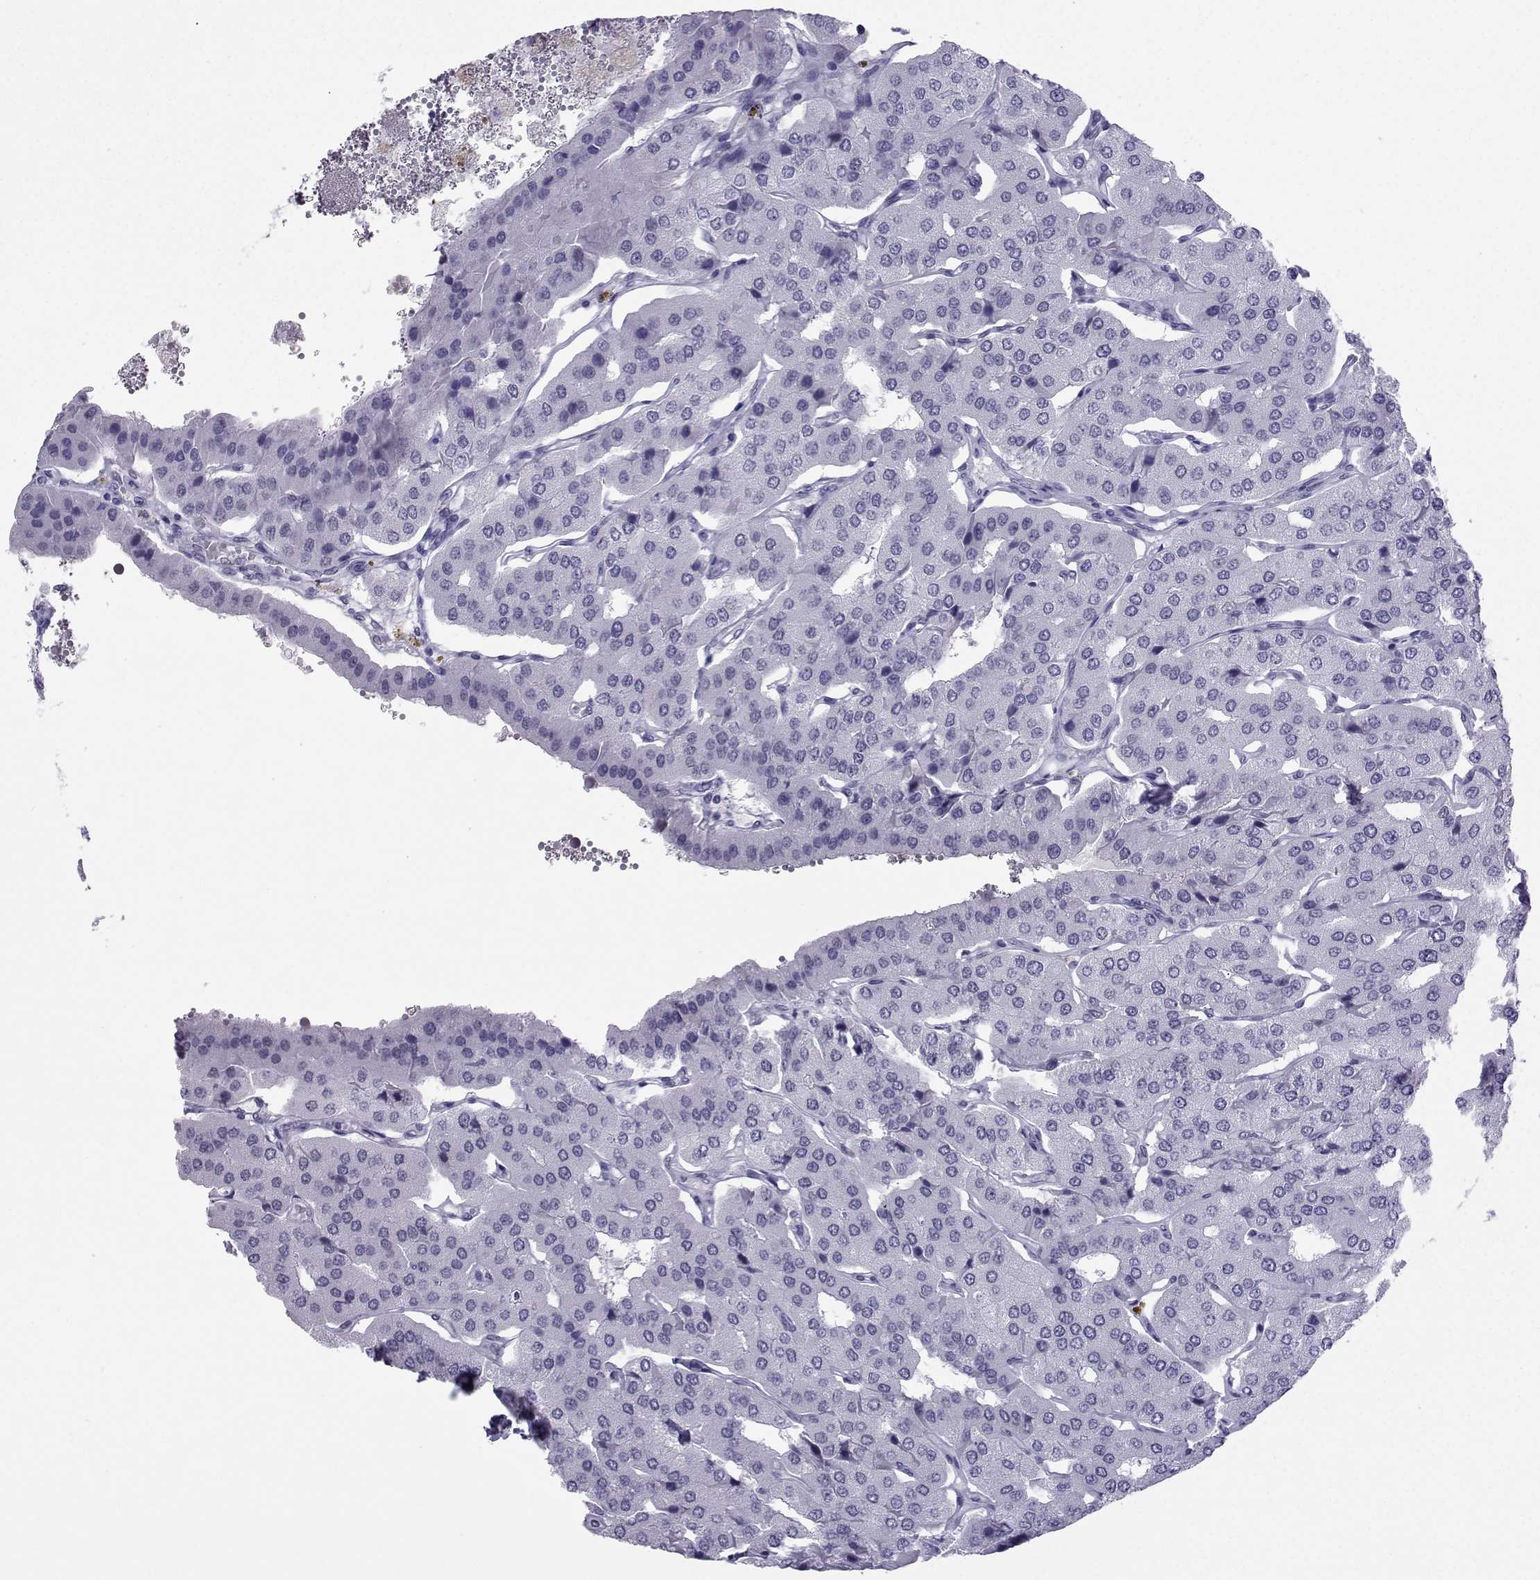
{"staining": {"intensity": "negative", "quantity": "none", "location": "none"}, "tissue": "parathyroid gland", "cell_type": "Glandular cells", "image_type": "normal", "snomed": [{"axis": "morphology", "description": "Normal tissue, NOS"}, {"axis": "morphology", "description": "Adenoma, NOS"}, {"axis": "topography", "description": "Parathyroid gland"}], "caption": "A histopathology image of human parathyroid gland is negative for staining in glandular cells. (DAB (3,3'-diaminobenzidine) immunohistochemistry (IHC) visualized using brightfield microscopy, high magnification).", "gene": "LORICRIN", "patient": {"sex": "female", "age": 86}}